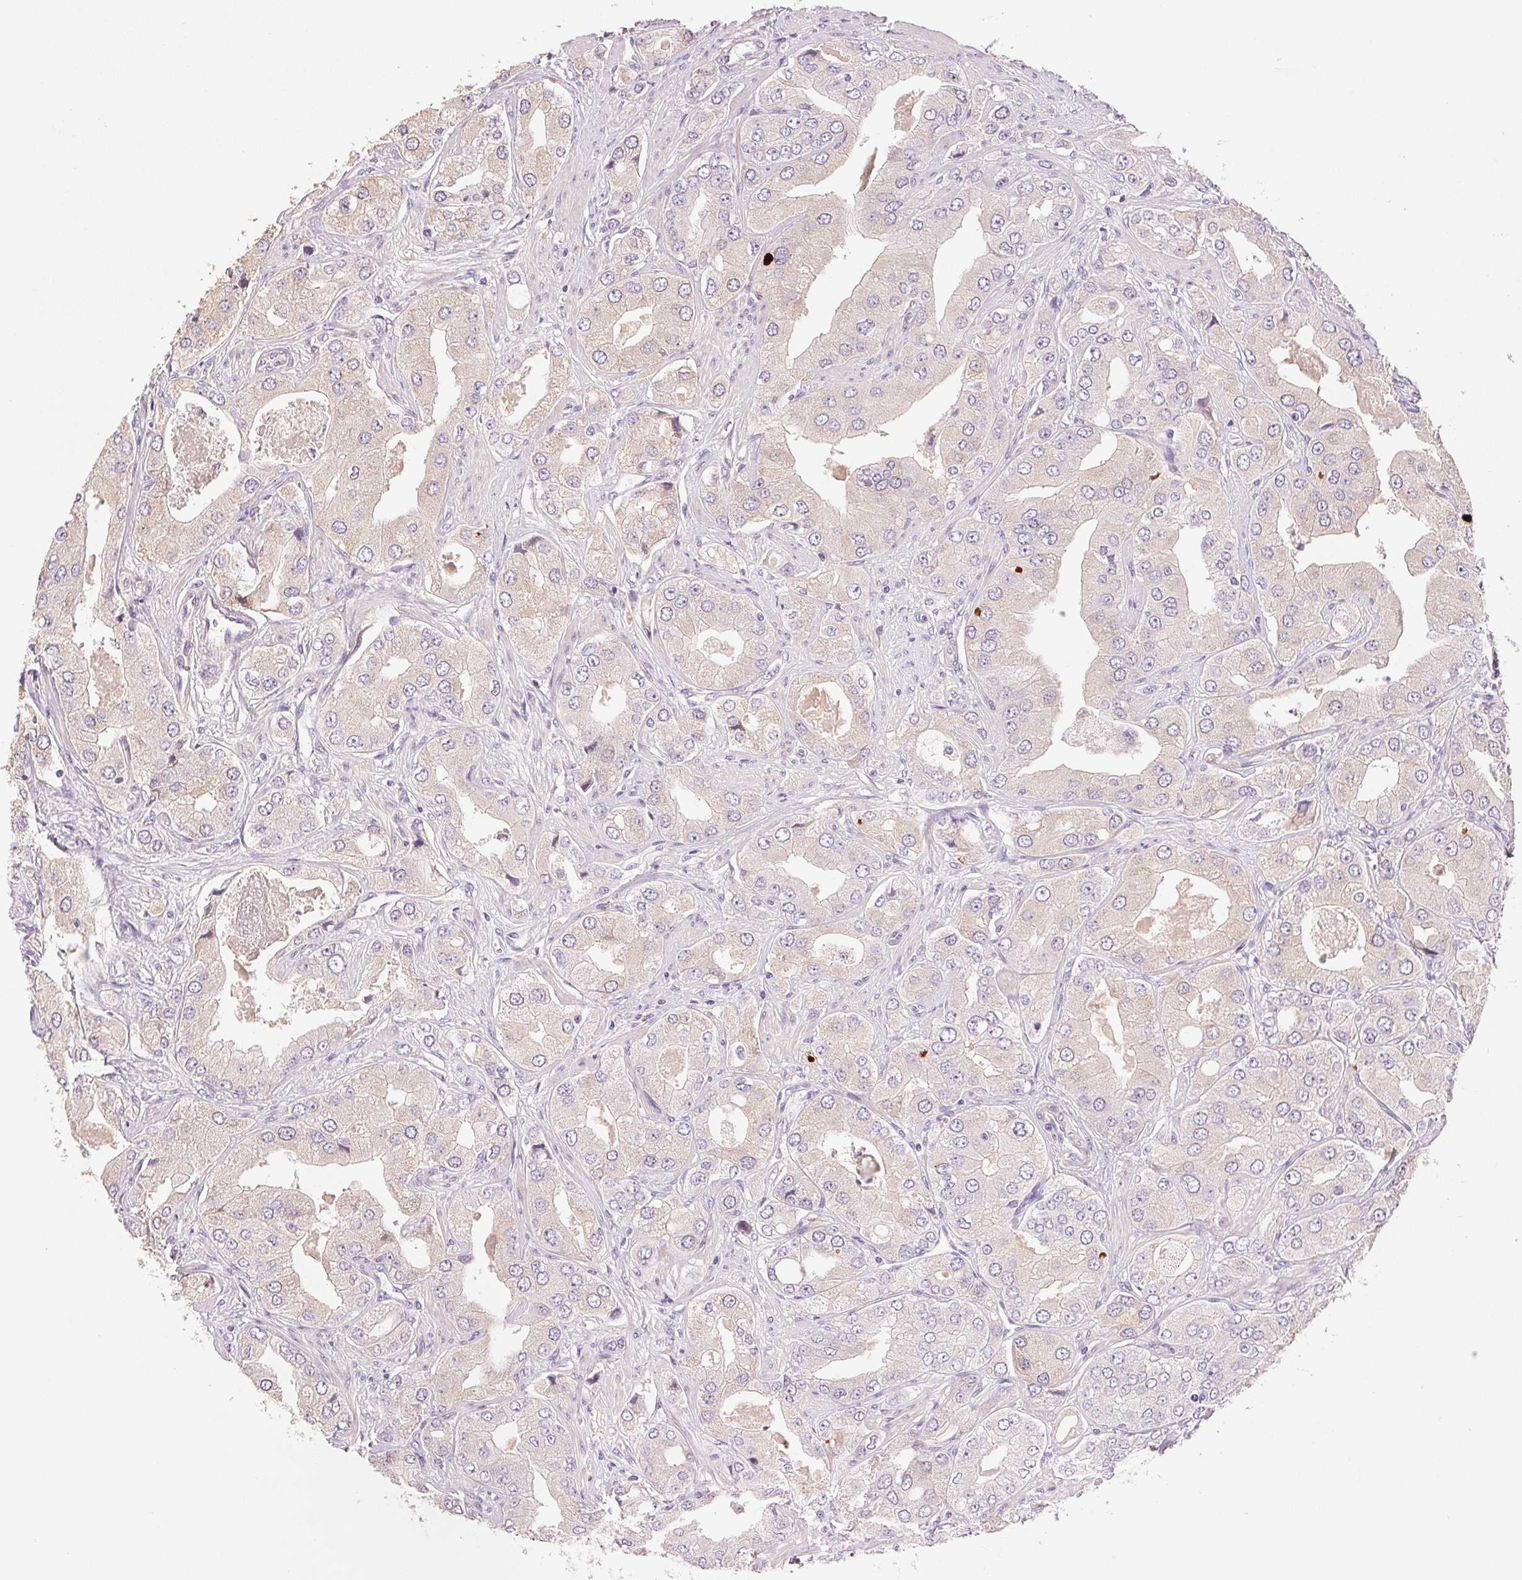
{"staining": {"intensity": "weak", "quantity": "<25%", "location": "cytoplasmic/membranous"}, "tissue": "prostate cancer", "cell_type": "Tumor cells", "image_type": "cancer", "snomed": [{"axis": "morphology", "description": "Adenocarcinoma, Low grade"}, {"axis": "topography", "description": "Prostate"}], "caption": "DAB (3,3'-diaminobenzidine) immunohistochemical staining of prostate low-grade adenocarcinoma demonstrates no significant positivity in tumor cells.", "gene": "LYZL6", "patient": {"sex": "male", "age": 60}}